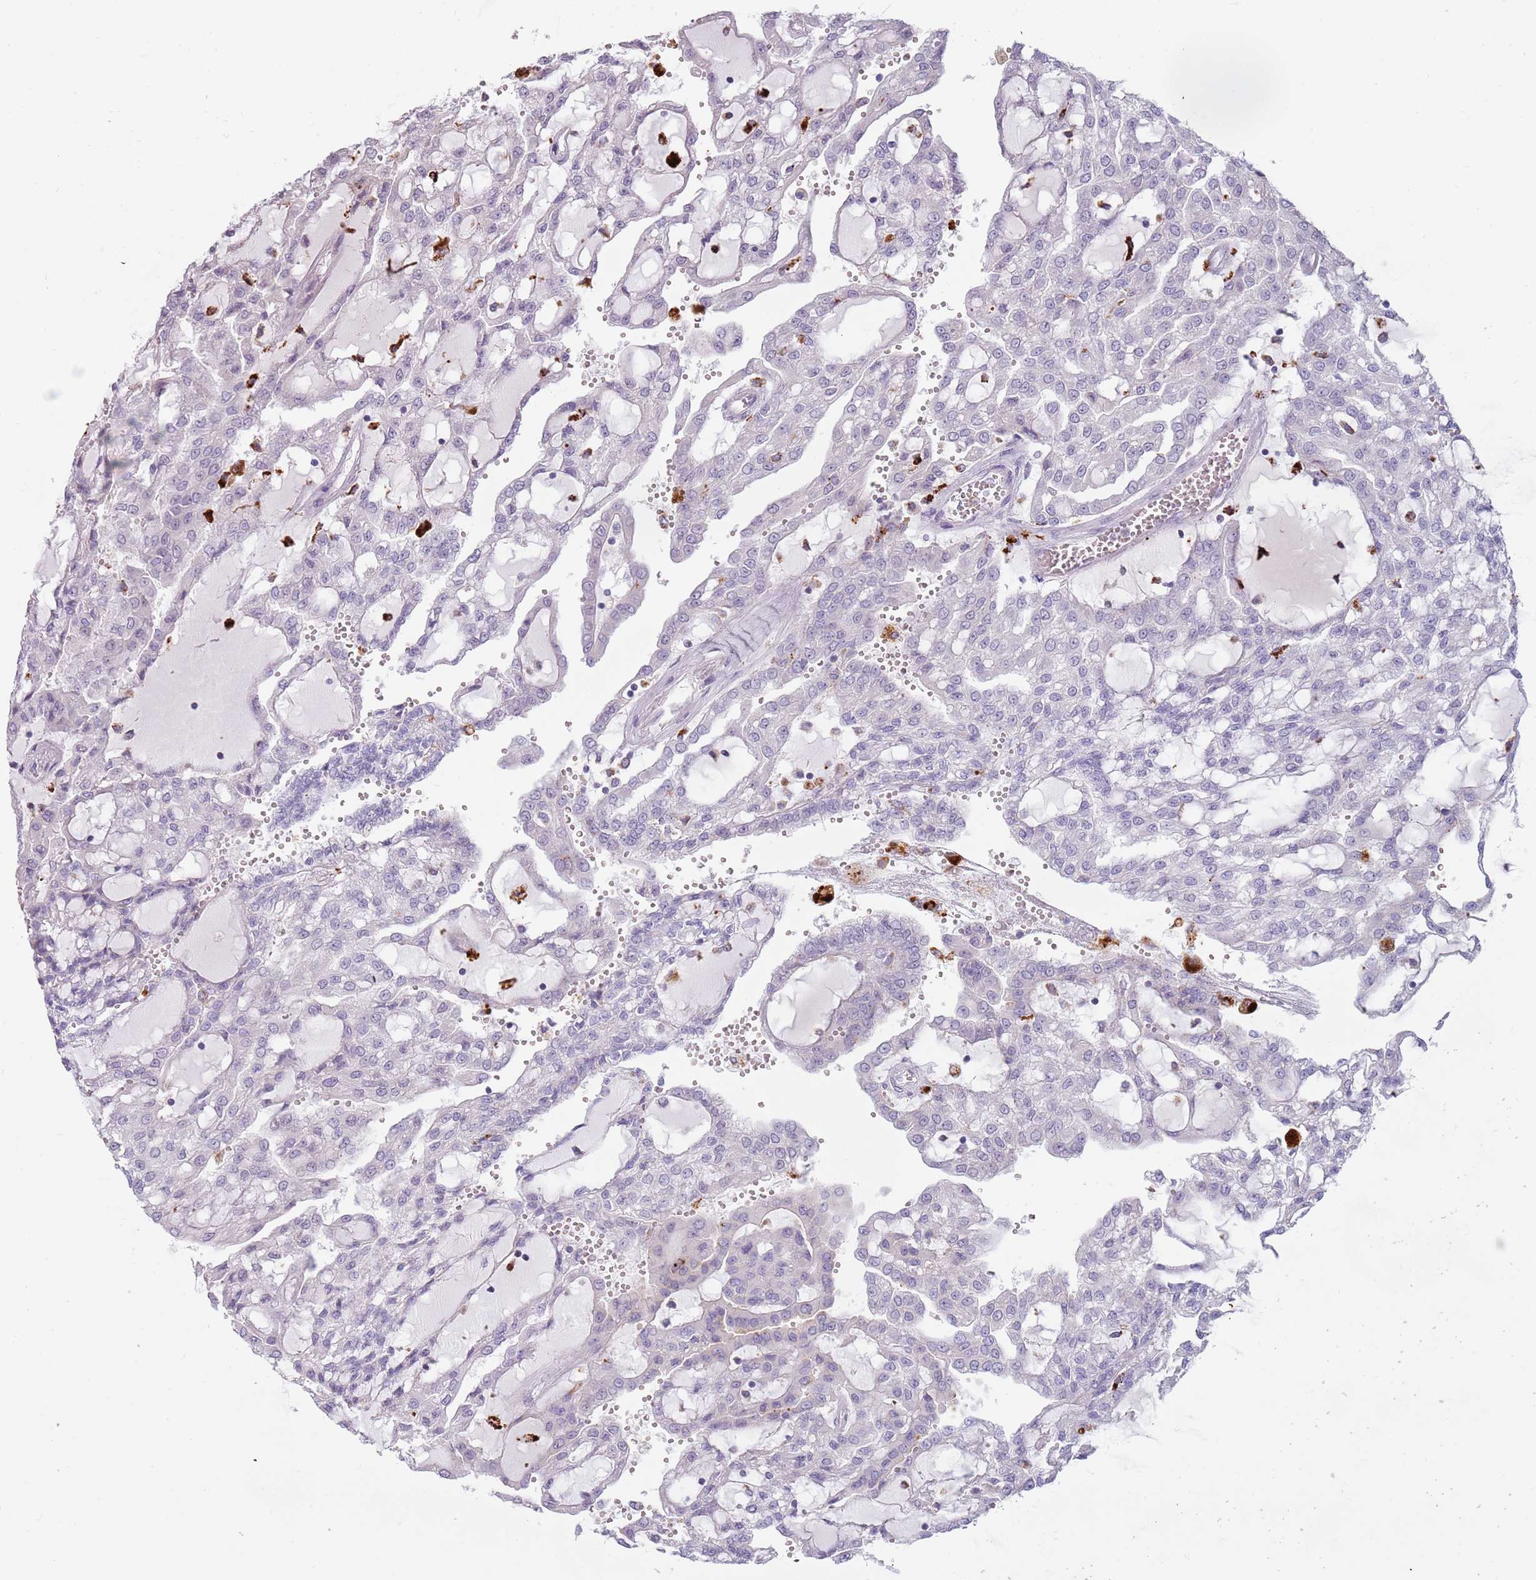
{"staining": {"intensity": "negative", "quantity": "none", "location": "none"}, "tissue": "renal cancer", "cell_type": "Tumor cells", "image_type": "cancer", "snomed": [{"axis": "morphology", "description": "Adenocarcinoma, NOS"}, {"axis": "topography", "description": "Kidney"}], "caption": "There is no significant positivity in tumor cells of renal cancer (adenocarcinoma).", "gene": "NWD2", "patient": {"sex": "male", "age": 63}}